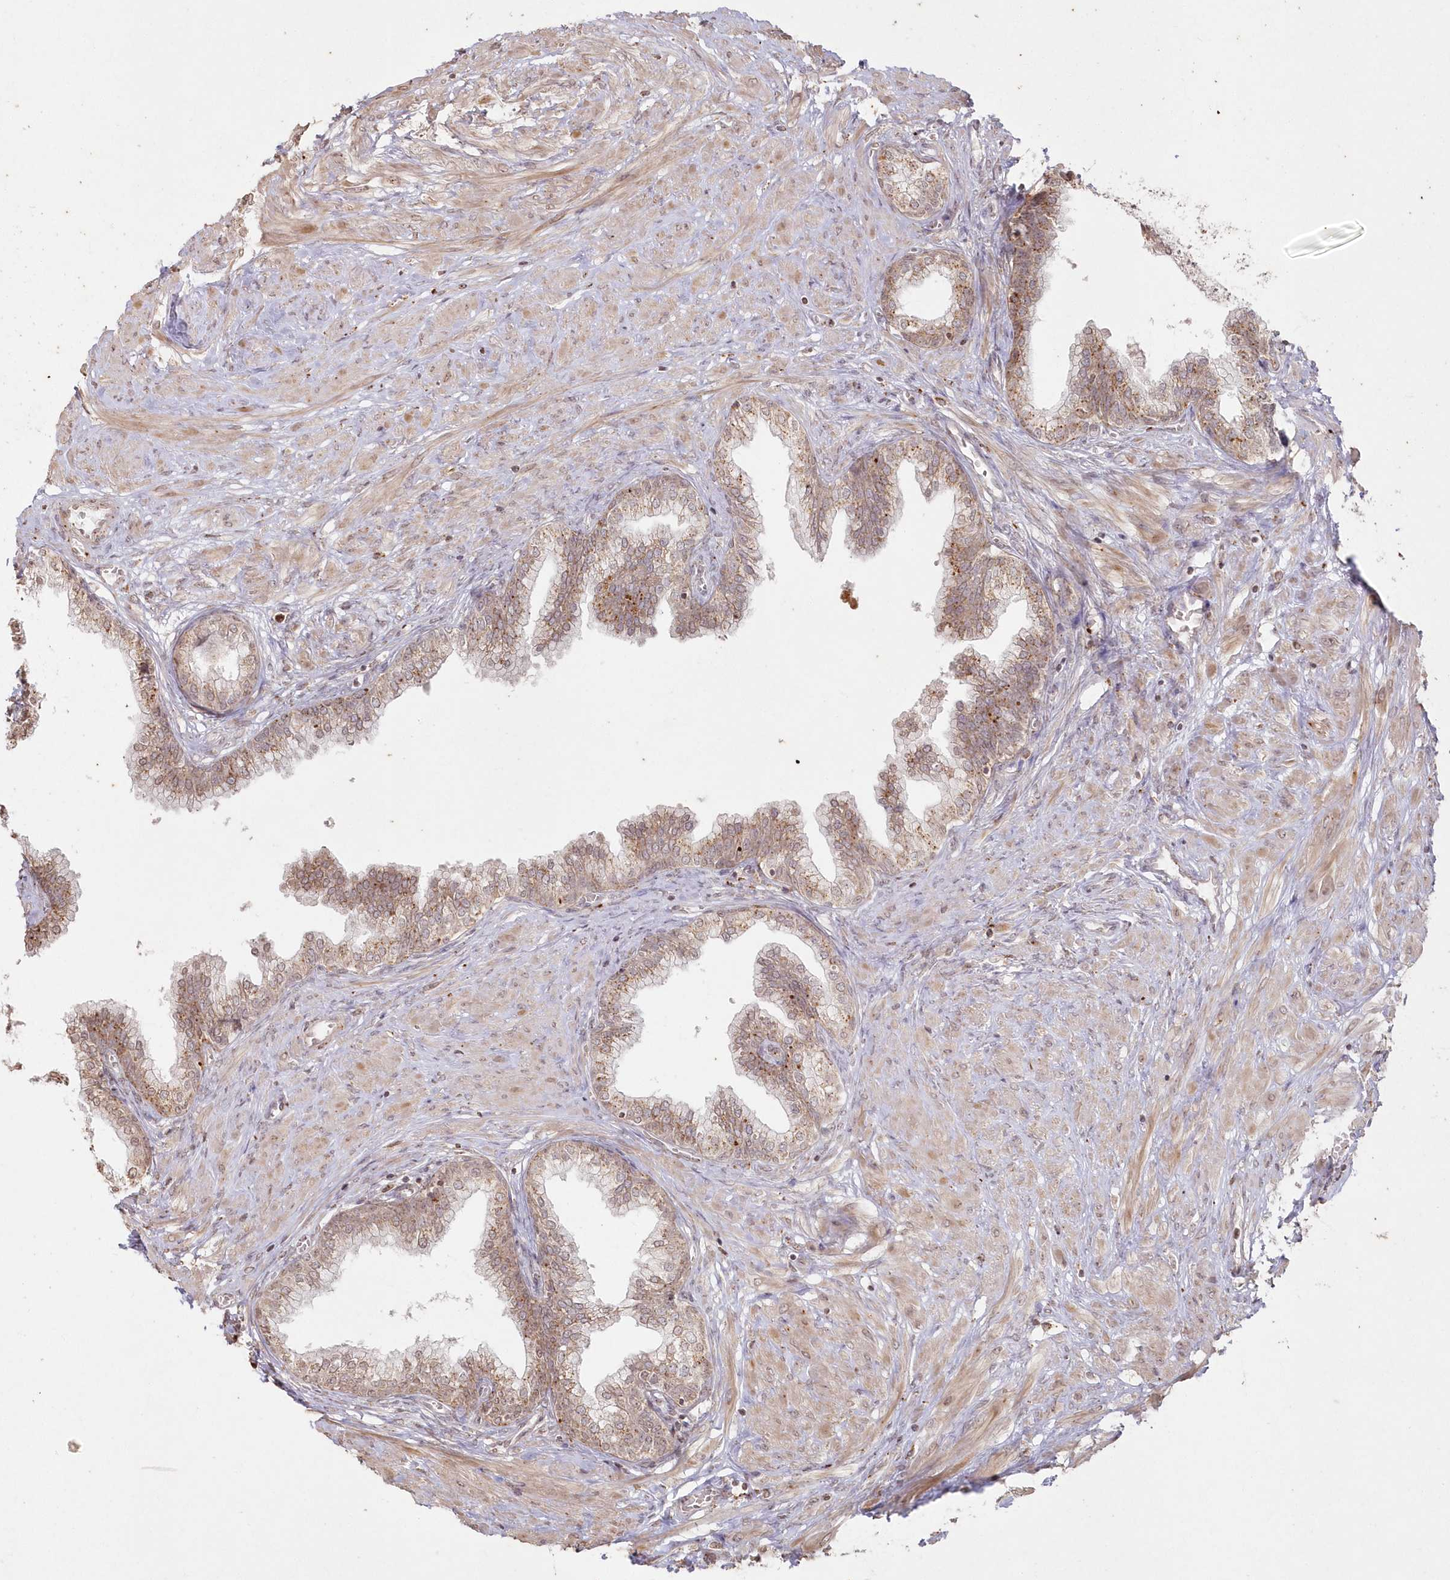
{"staining": {"intensity": "moderate", "quantity": ">75%", "location": "cytoplasmic/membranous"}, "tissue": "prostate", "cell_type": "Glandular cells", "image_type": "normal", "snomed": [{"axis": "morphology", "description": "Normal tissue, NOS"}, {"axis": "morphology", "description": "Urothelial carcinoma, Low grade"}, {"axis": "topography", "description": "Urinary bladder"}, {"axis": "topography", "description": "Prostate"}], "caption": "Immunohistochemistry histopathology image of unremarkable prostate stained for a protein (brown), which displays medium levels of moderate cytoplasmic/membranous expression in approximately >75% of glandular cells.", "gene": "ARSB", "patient": {"sex": "male", "age": 60}}